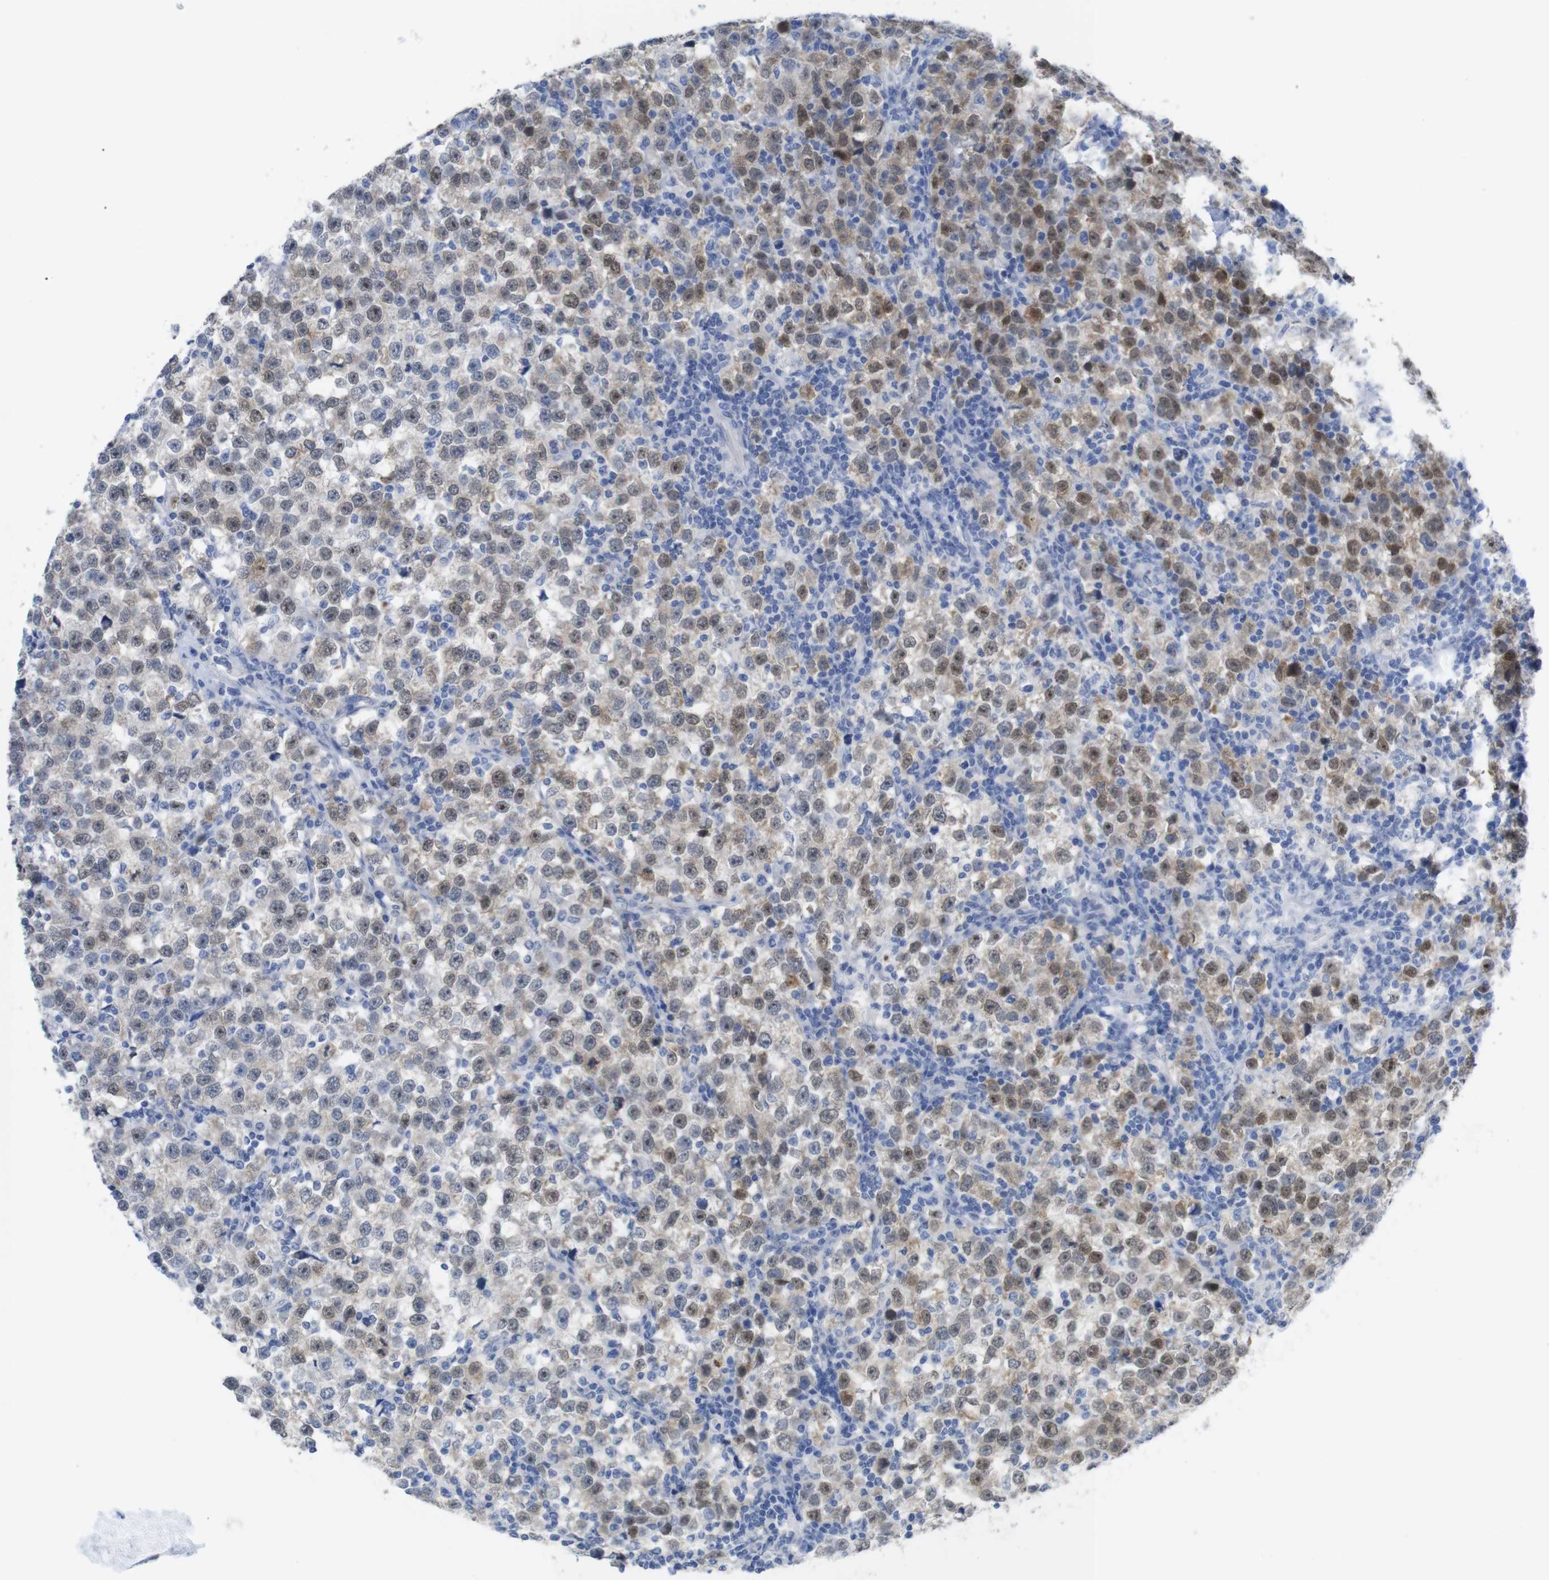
{"staining": {"intensity": "moderate", "quantity": ">75%", "location": "cytoplasmic/membranous,nuclear"}, "tissue": "testis cancer", "cell_type": "Tumor cells", "image_type": "cancer", "snomed": [{"axis": "morphology", "description": "Seminoma, NOS"}, {"axis": "topography", "description": "Testis"}], "caption": "The photomicrograph reveals a brown stain indicating the presence of a protein in the cytoplasmic/membranous and nuclear of tumor cells in testis seminoma.", "gene": "PNMA1", "patient": {"sex": "male", "age": 43}}